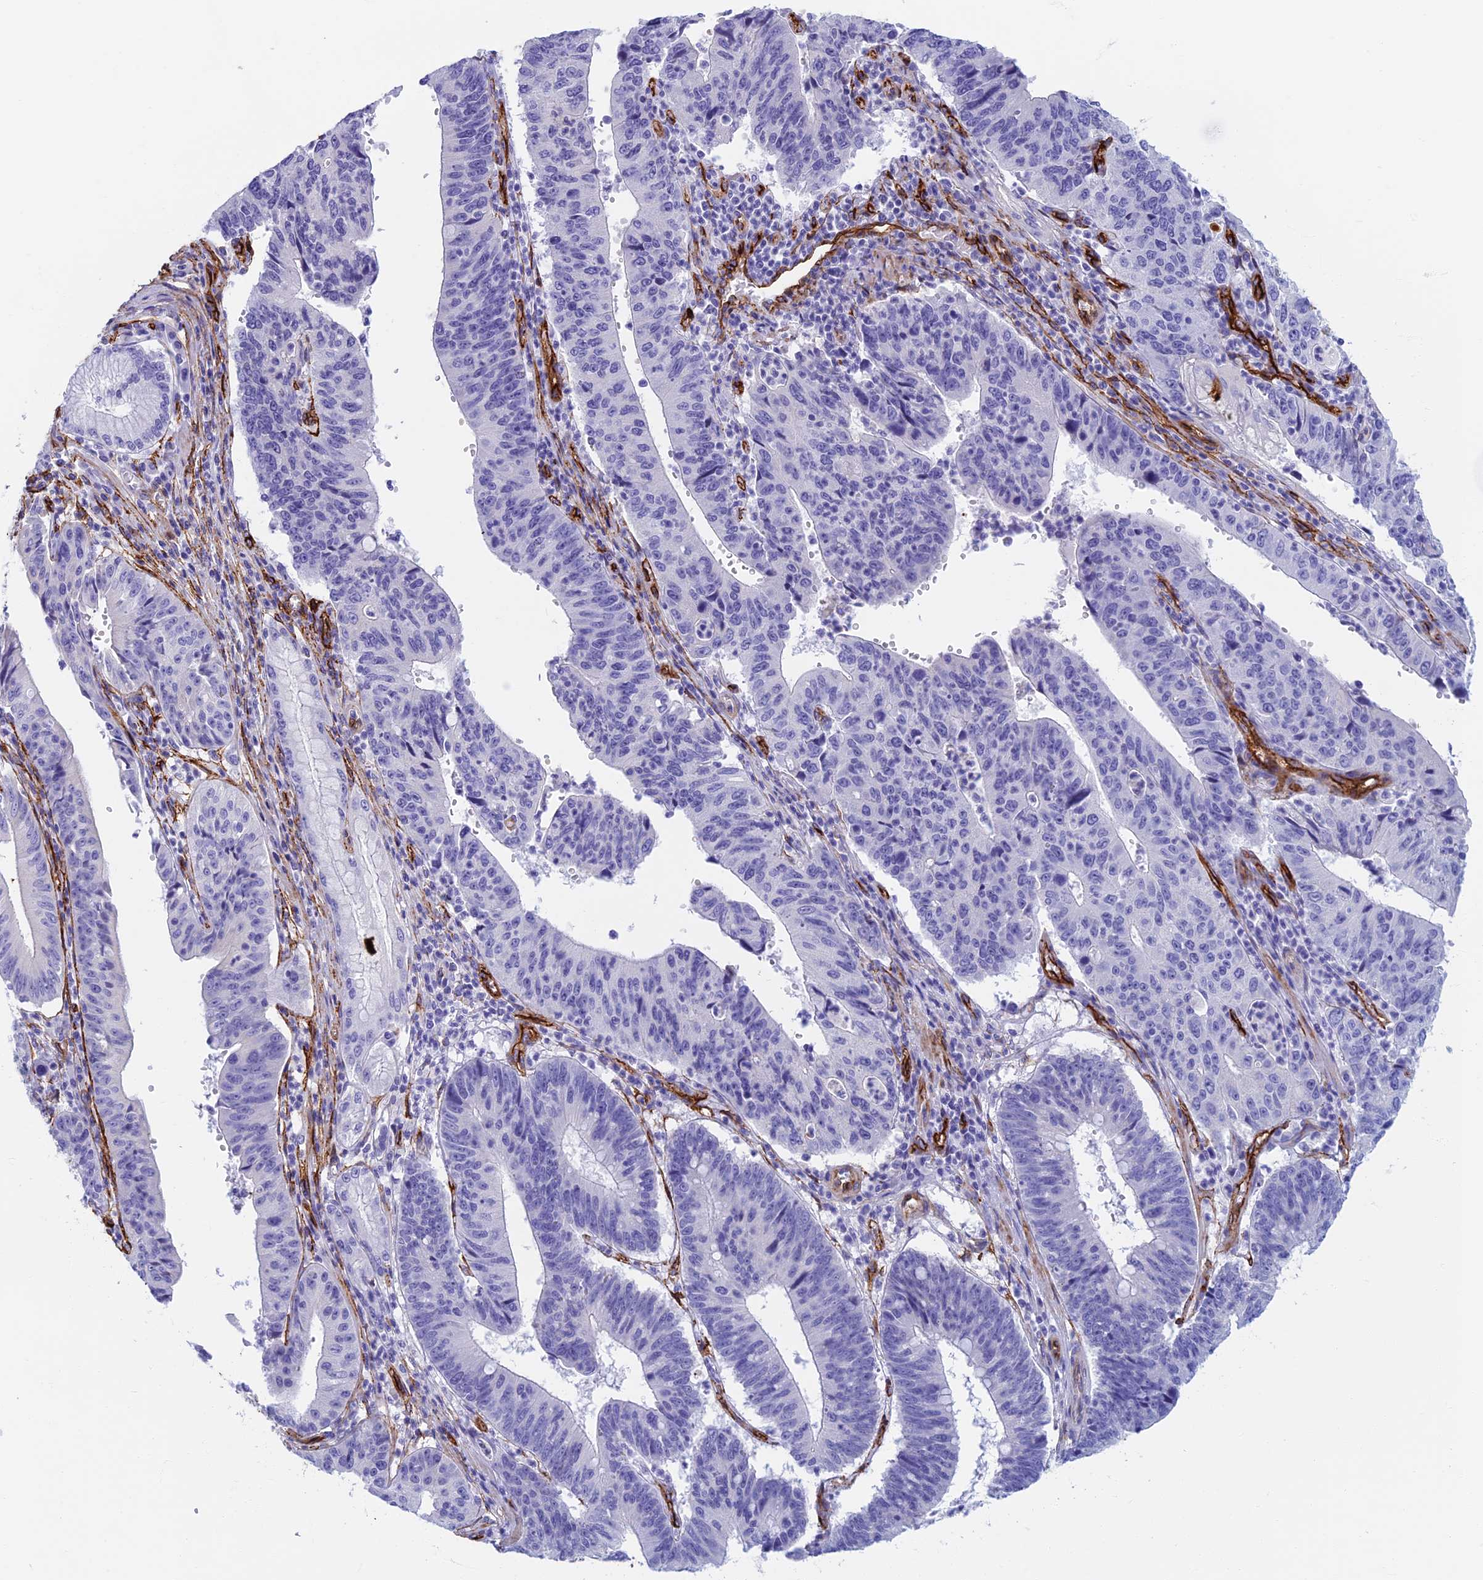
{"staining": {"intensity": "negative", "quantity": "none", "location": "none"}, "tissue": "stomach cancer", "cell_type": "Tumor cells", "image_type": "cancer", "snomed": [{"axis": "morphology", "description": "Adenocarcinoma, NOS"}, {"axis": "topography", "description": "Stomach"}], "caption": "Immunohistochemistry (IHC) micrograph of neoplastic tissue: human stomach adenocarcinoma stained with DAB exhibits no significant protein staining in tumor cells. (DAB immunohistochemistry (IHC) with hematoxylin counter stain).", "gene": "ETFRF1", "patient": {"sex": "male", "age": 59}}